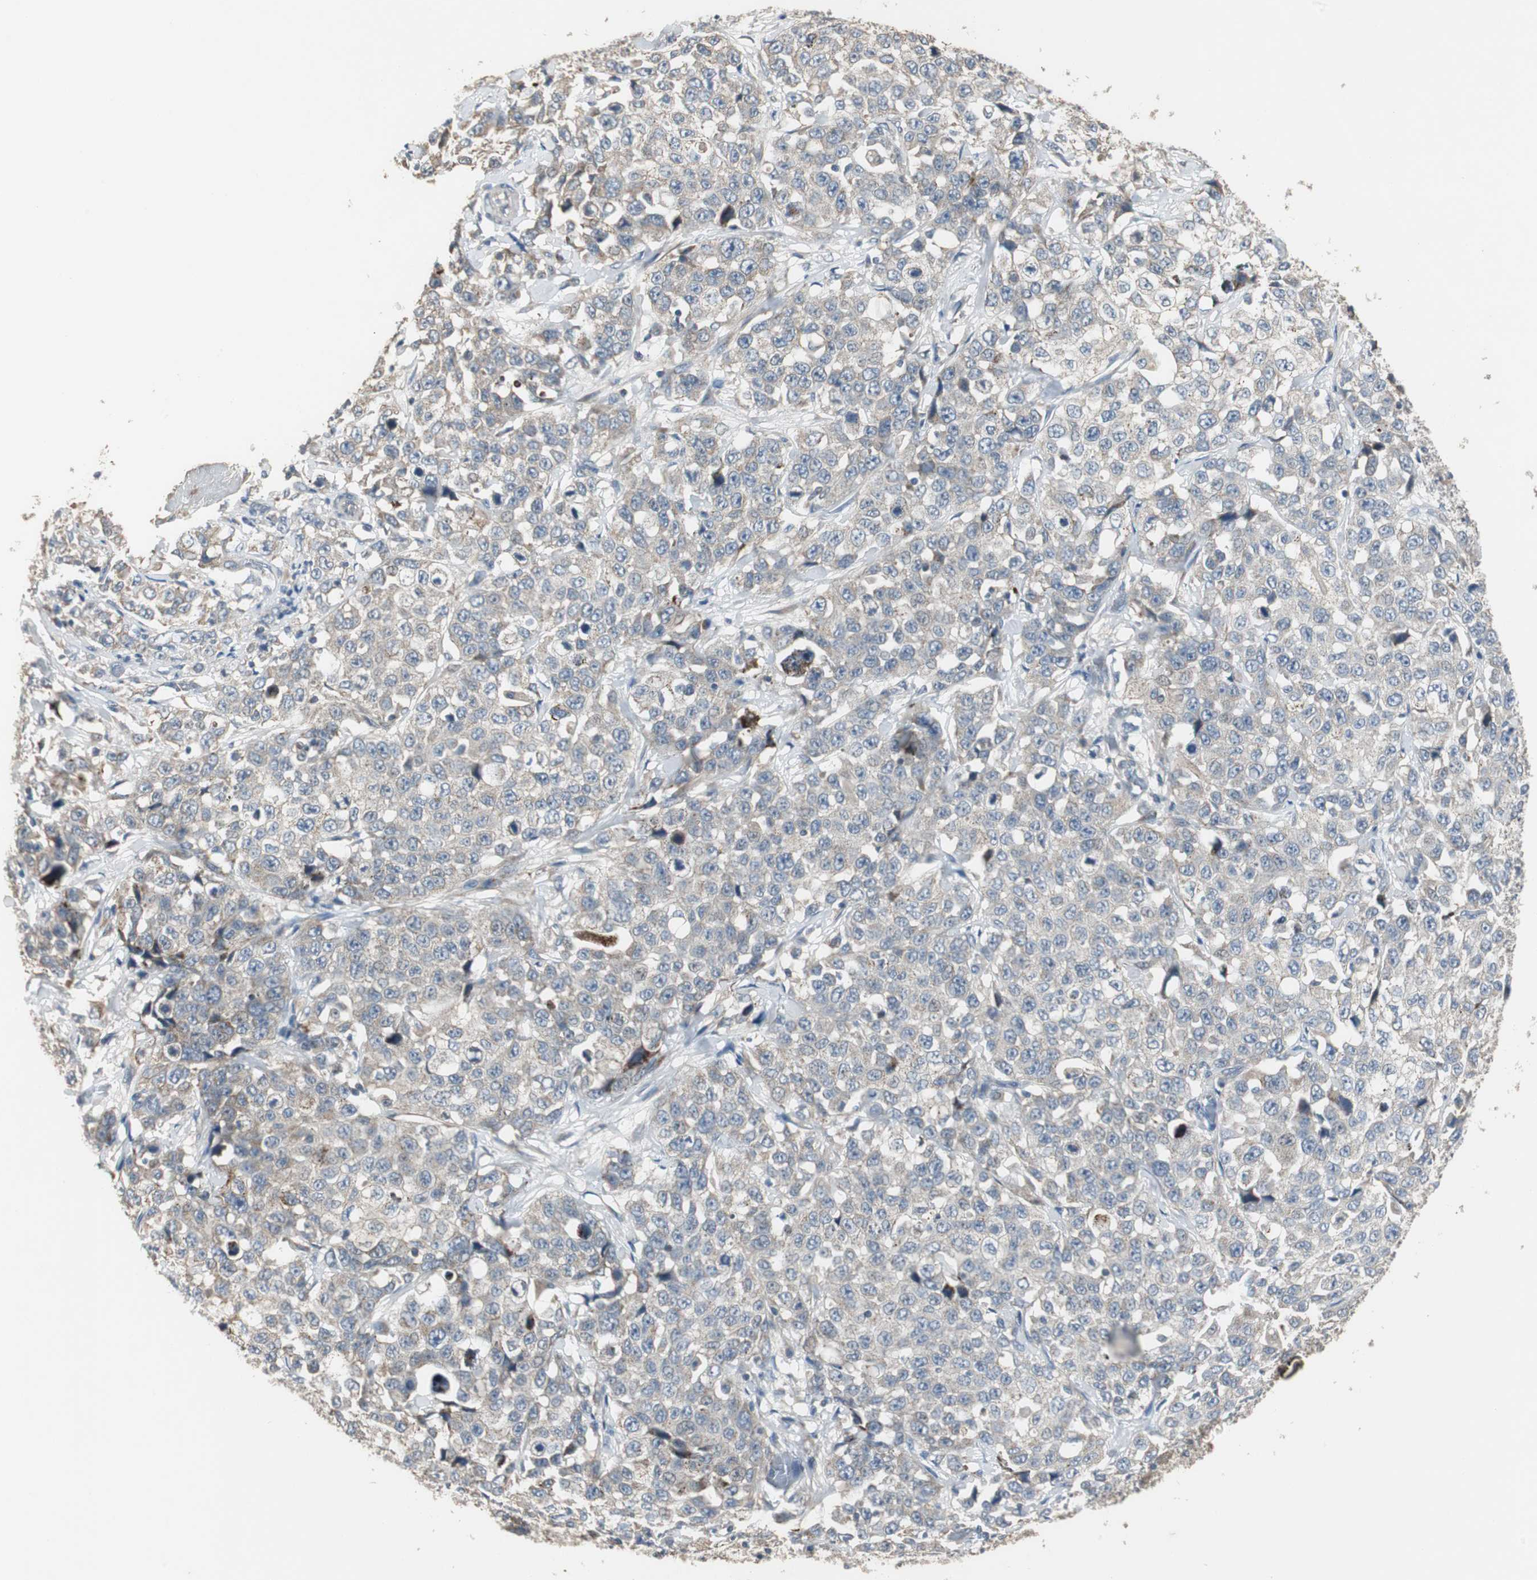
{"staining": {"intensity": "weak", "quantity": ">75%", "location": "cytoplasmic/membranous"}, "tissue": "stomach cancer", "cell_type": "Tumor cells", "image_type": "cancer", "snomed": [{"axis": "morphology", "description": "Normal tissue, NOS"}, {"axis": "morphology", "description": "Adenocarcinoma, NOS"}, {"axis": "topography", "description": "Stomach"}], "caption": "The micrograph shows immunohistochemical staining of stomach adenocarcinoma. There is weak cytoplasmic/membranous expression is seen in approximately >75% of tumor cells. Immunohistochemistry (ihc) stains the protein of interest in brown and the nuclei are stained blue.", "gene": "MYT1", "patient": {"sex": "male", "age": 48}}